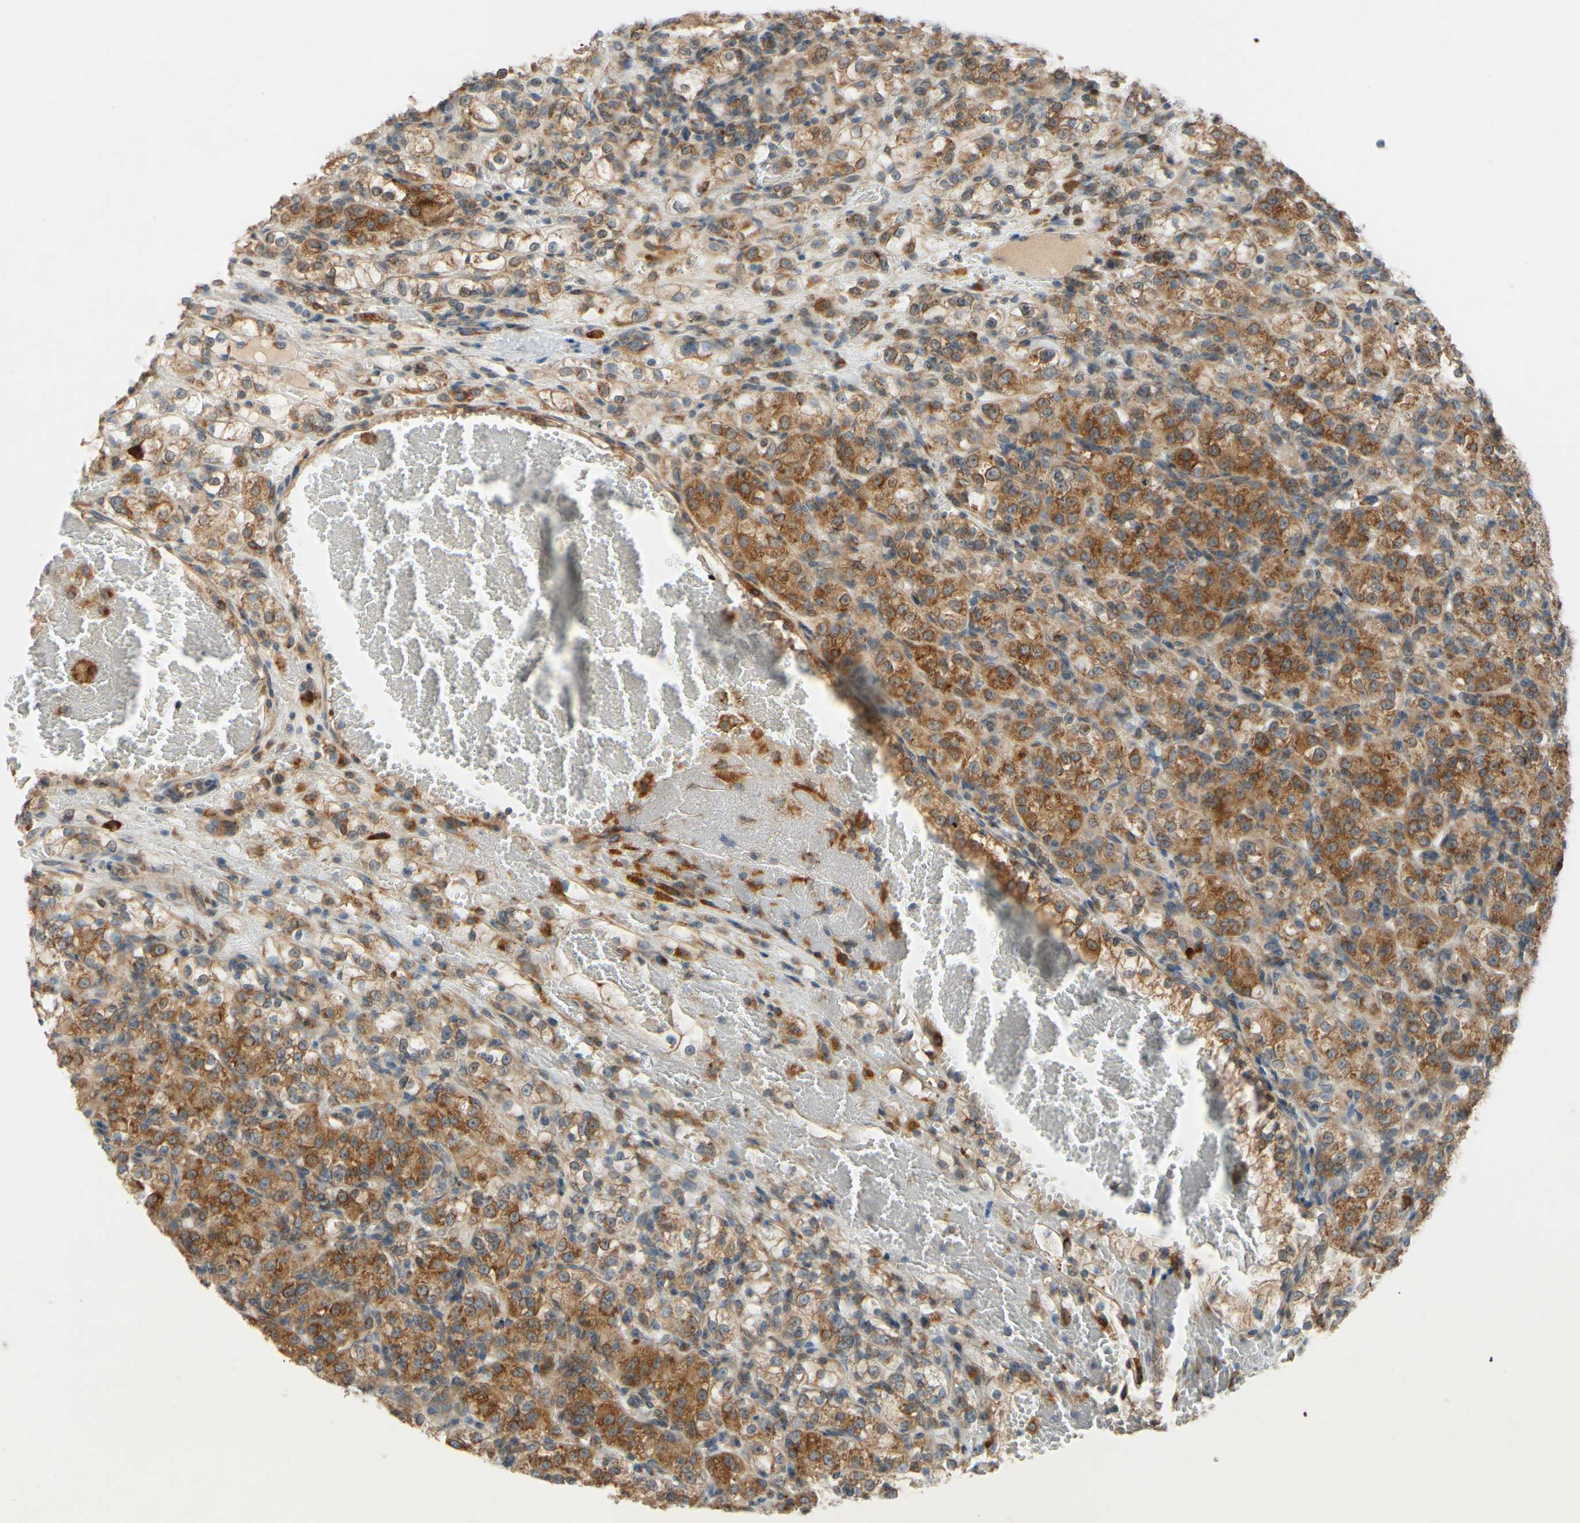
{"staining": {"intensity": "moderate", "quantity": ">75%", "location": "cytoplasmic/membranous"}, "tissue": "renal cancer", "cell_type": "Tumor cells", "image_type": "cancer", "snomed": [{"axis": "morphology", "description": "Normal tissue, NOS"}, {"axis": "morphology", "description": "Adenocarcinoma, NOS"}, {"axis": "topography", "description": "Kidney"}], "caption": "Moderate cytoplasmic/membranous protein expression is seen in approximately >75% of tumor cells in renal adenocarcinoma.", "gene": "RPN2", "patient": {"sex": "male", "age": 61}}